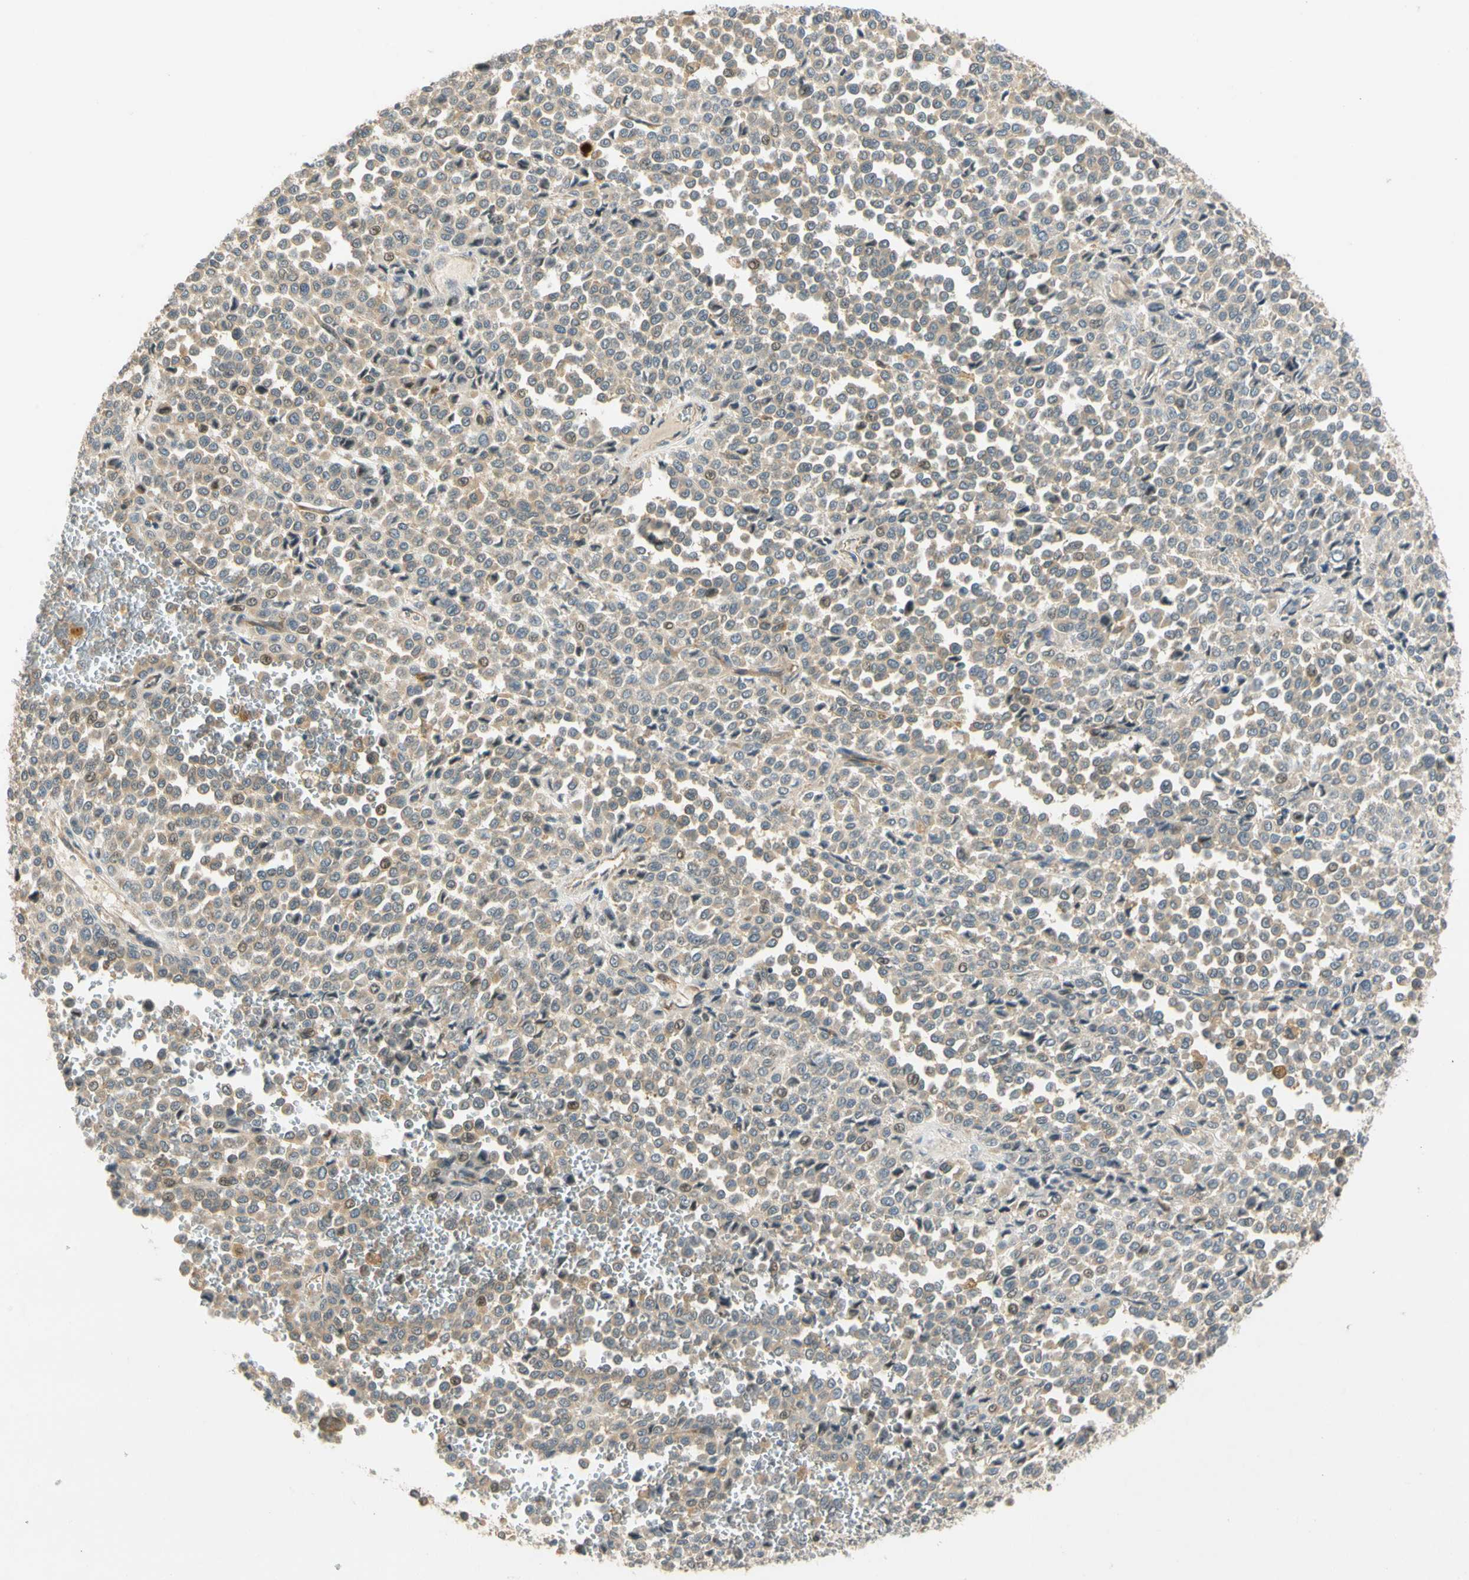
{"staining": {"intensity": "weak", "quantity": ">75%", "location": "cytoplasmic/membranous"}, "tissue": "melanoma", "cell_type": "Tumor cells", "image_type": "cancer", "snomed": [{"axis": "morphology", "description": "Malignant melanoma, Metastatic site"}, {"axis": "topography", "description": "Pancreas"}], "caption": "Weak cytoplasmic/membranous expression is present in approximately >75% of tumor cells in malignant melanoma (metastatic site).", "gene": "GATD1", "patient": {"sex": "female", "age": 30}}